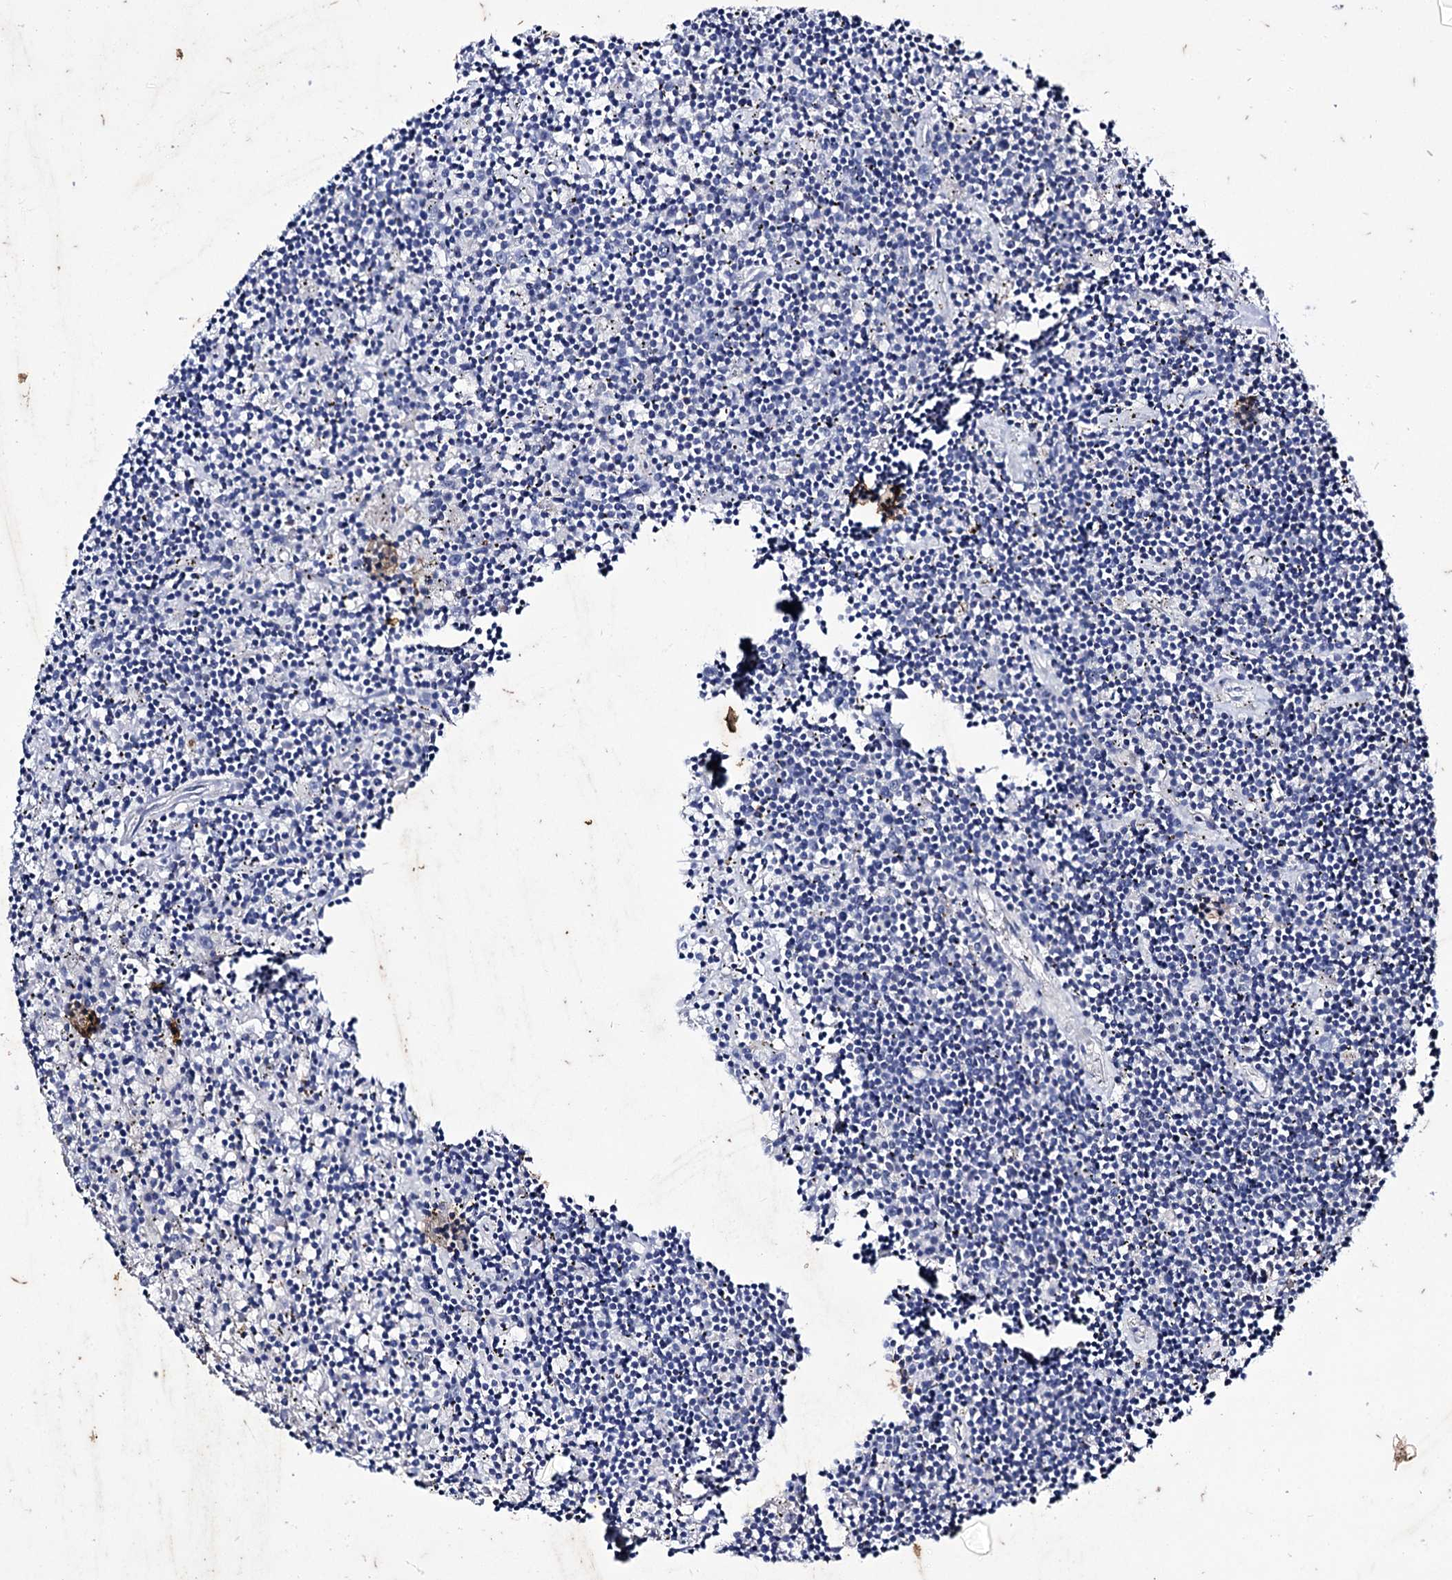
{"staining": {"intensity": "negative", "quantity": "none", "location": "none"}, "tissue": "lymphoma", "cell_type": "Tumor cells", "image_type": "cancer", "snomed": [{"axis": "morphology", "description": "Malignant lymphoma, non-Hodgkin's type, Low grade"}, {"axis": "topography", "description": "Spleen"}], "caption": "Immunohistochemistry (IHC) histopathology image of neoplastic tissue: human lymphoma stained with DAB shows no significant protein expression in tumor cells. (DAB (3,3'-diaminobenzidine) IHC visualized using brightfield microscopy, high magnification).", "gene": "AXL", "patient": {"sex": "male", "age": 76}}